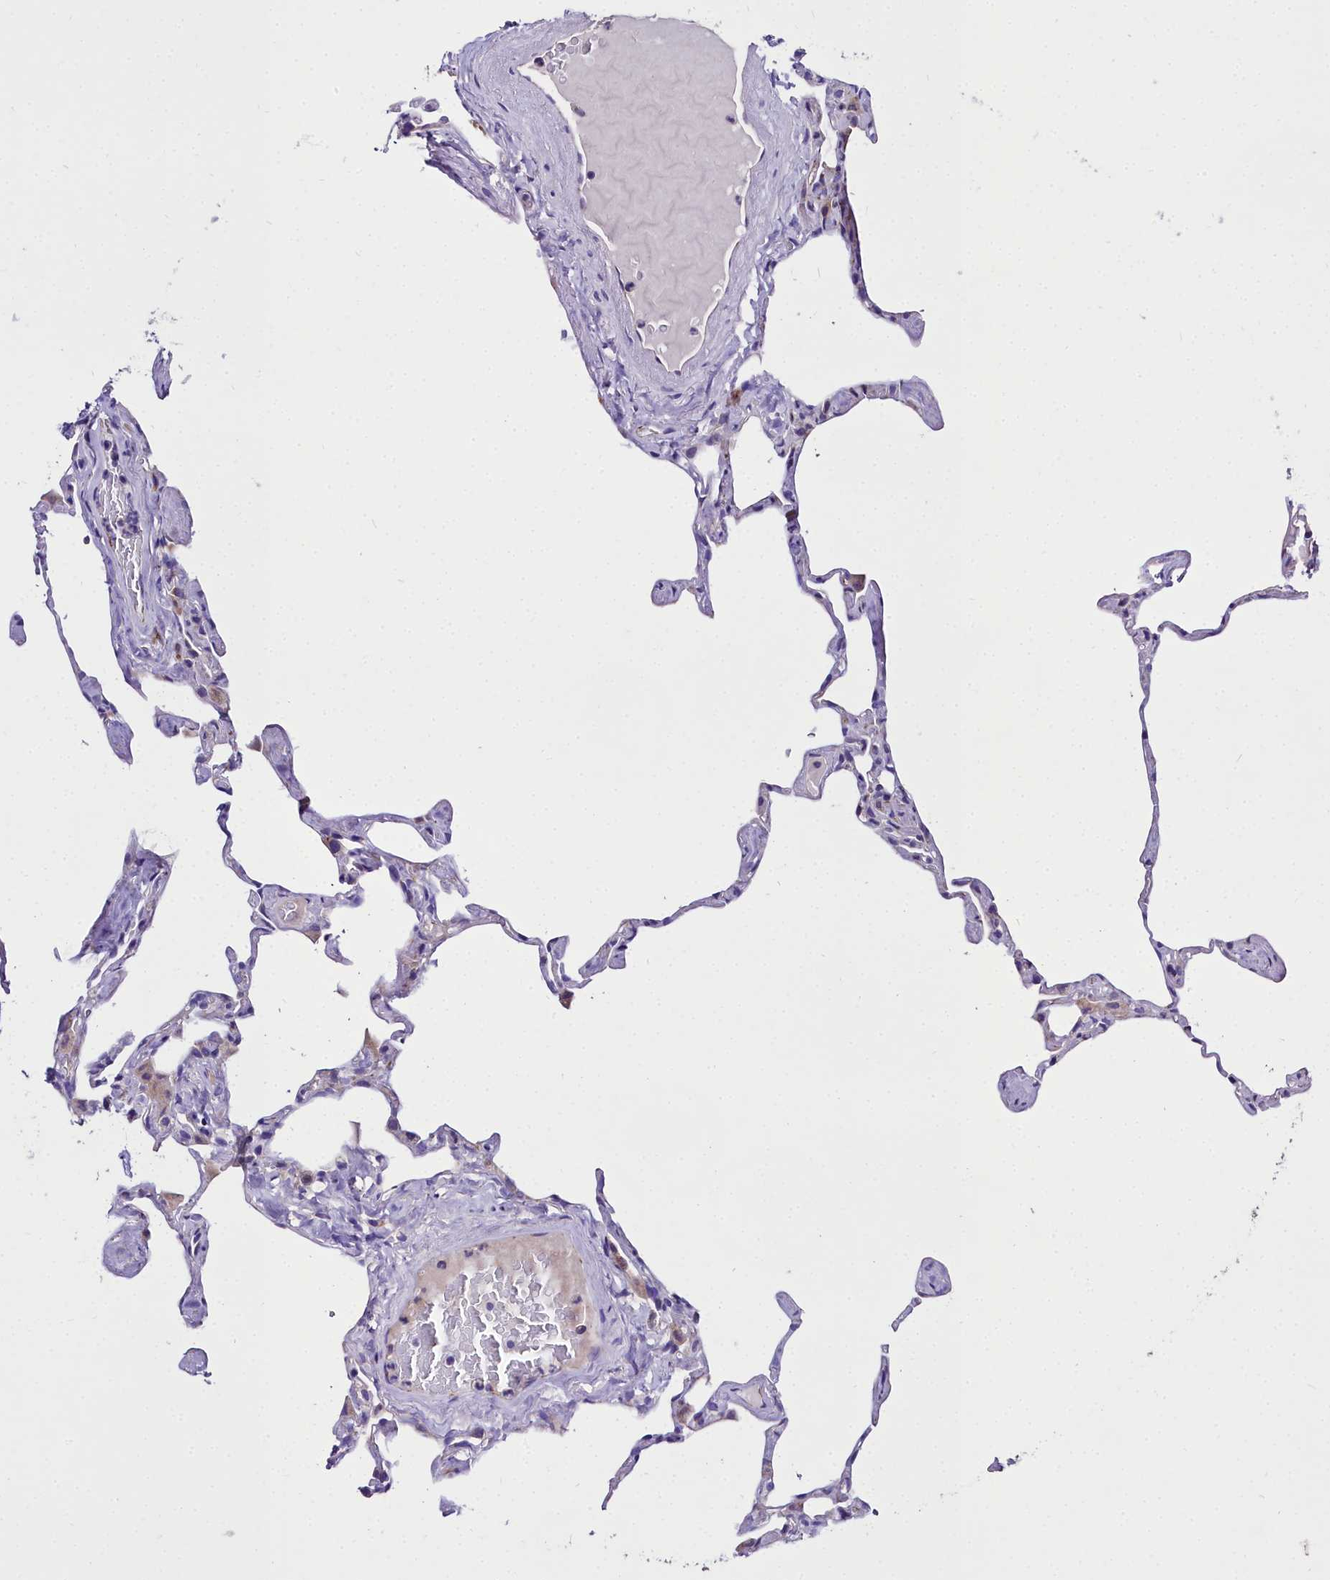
{"staining": {"intensity": "negative", "quantity": "none", "location": "none"}, "tissue": "lung", "cell_type": "Alveolar cells", "image_type": "normal", "snomed": [{"axis": "morphology", "description": "Normal tissue, NOS"}, {"axis": "topography", "description": "Lung"}], "caption": "This histopathology image is of normal lung stained with immunohistochemistry (IHC) to label a protein in brown with the nuclei are counter-stained blue. There is no positivity in alveolar cells.", "gene": "MS4A18", "patient": {"sex": "male", "age": 65}}